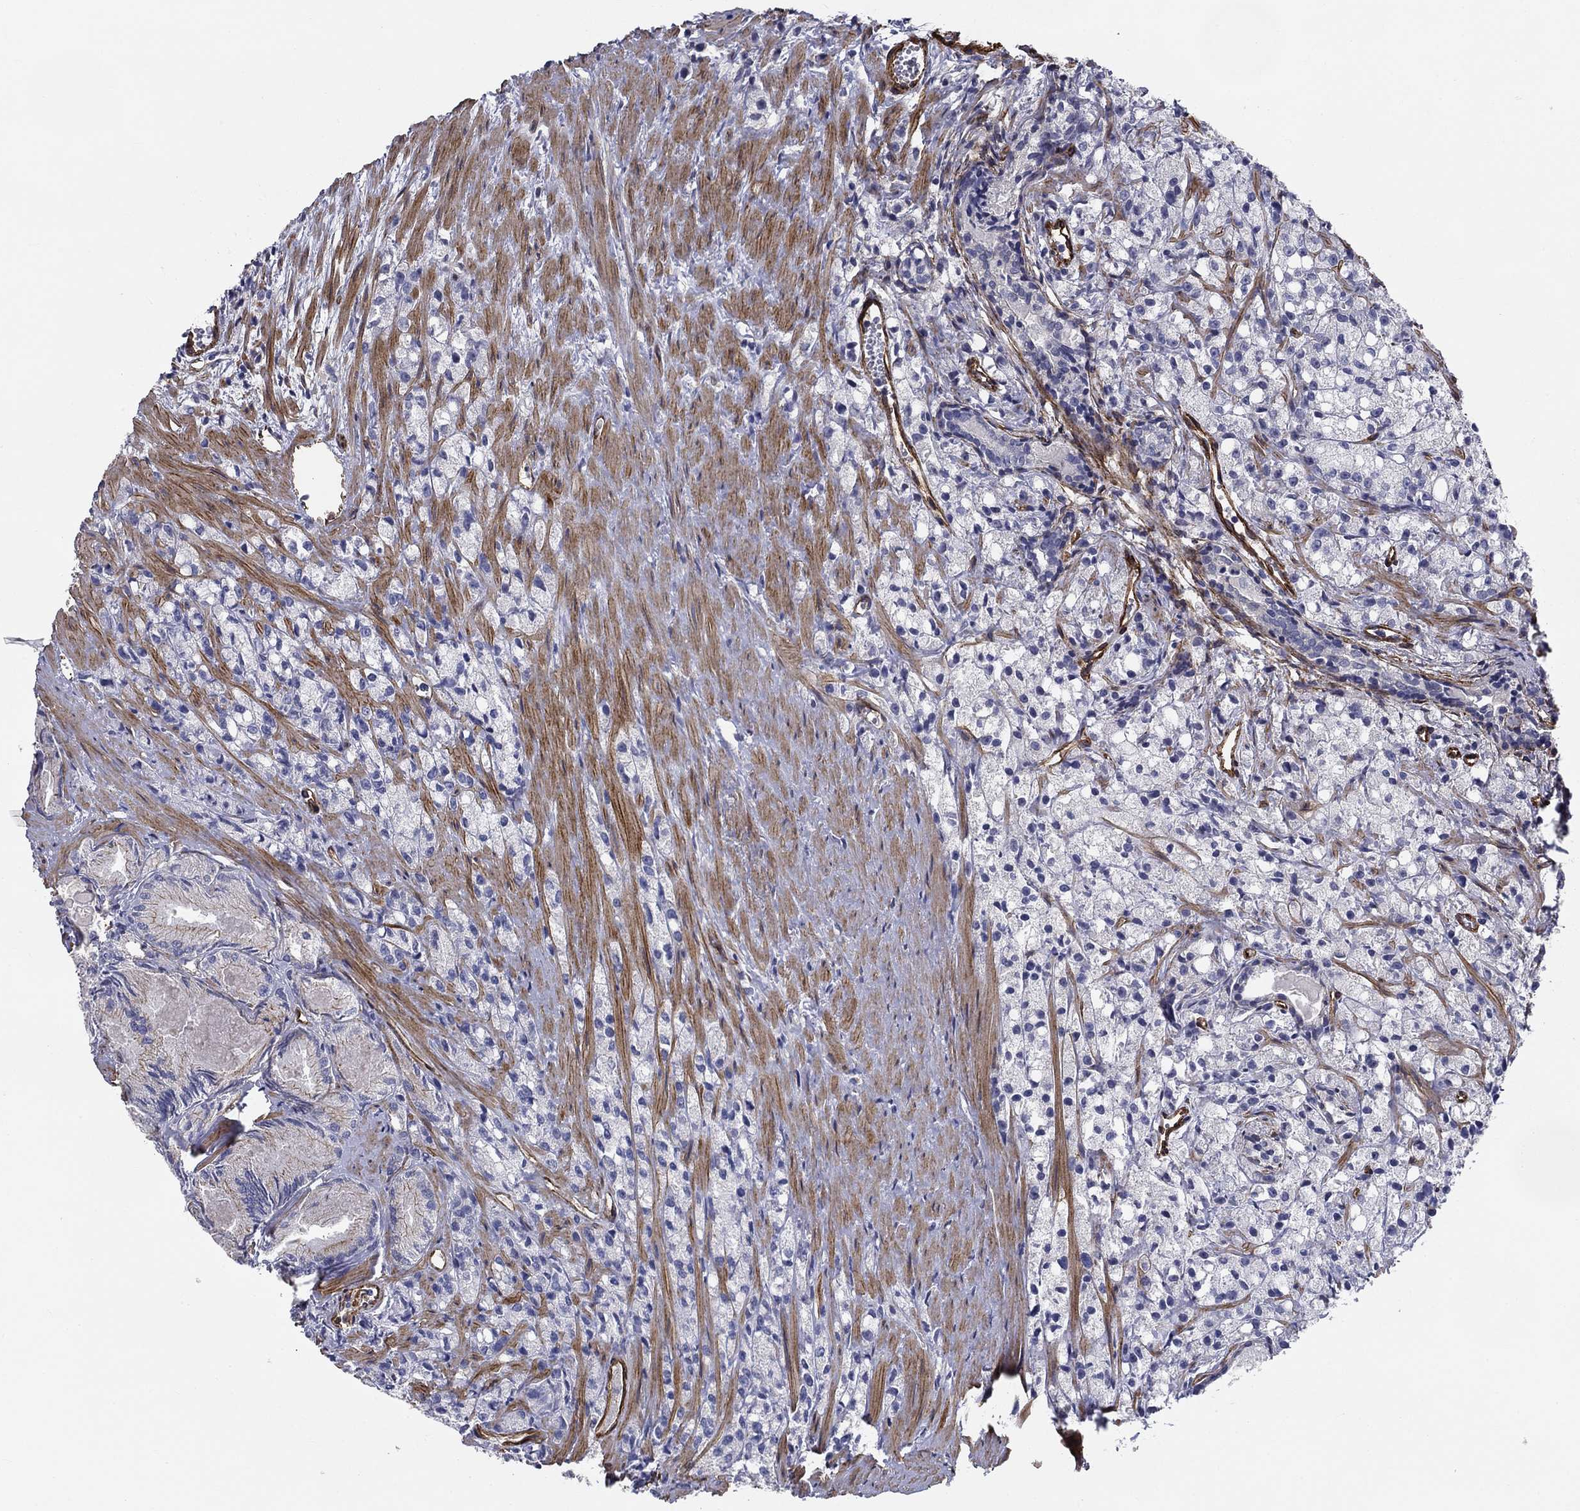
{"staining": {"intensity": "negative", "quantity": "none", "location": "none"}, "tissue": "prostate cancer", "cell_type": "Tumor cells", "image_type": "cancer", "snomed": [{"axis": "morphology", "description": "Adenocarcinoma, High grade"}, {"axis": "topography", "description": "Prostate"}], "caption": "Tumor cells show no significant positivity in prostate cancer.", "gene": "SYNC", "patient": {"sex": "male", "age": 75}}